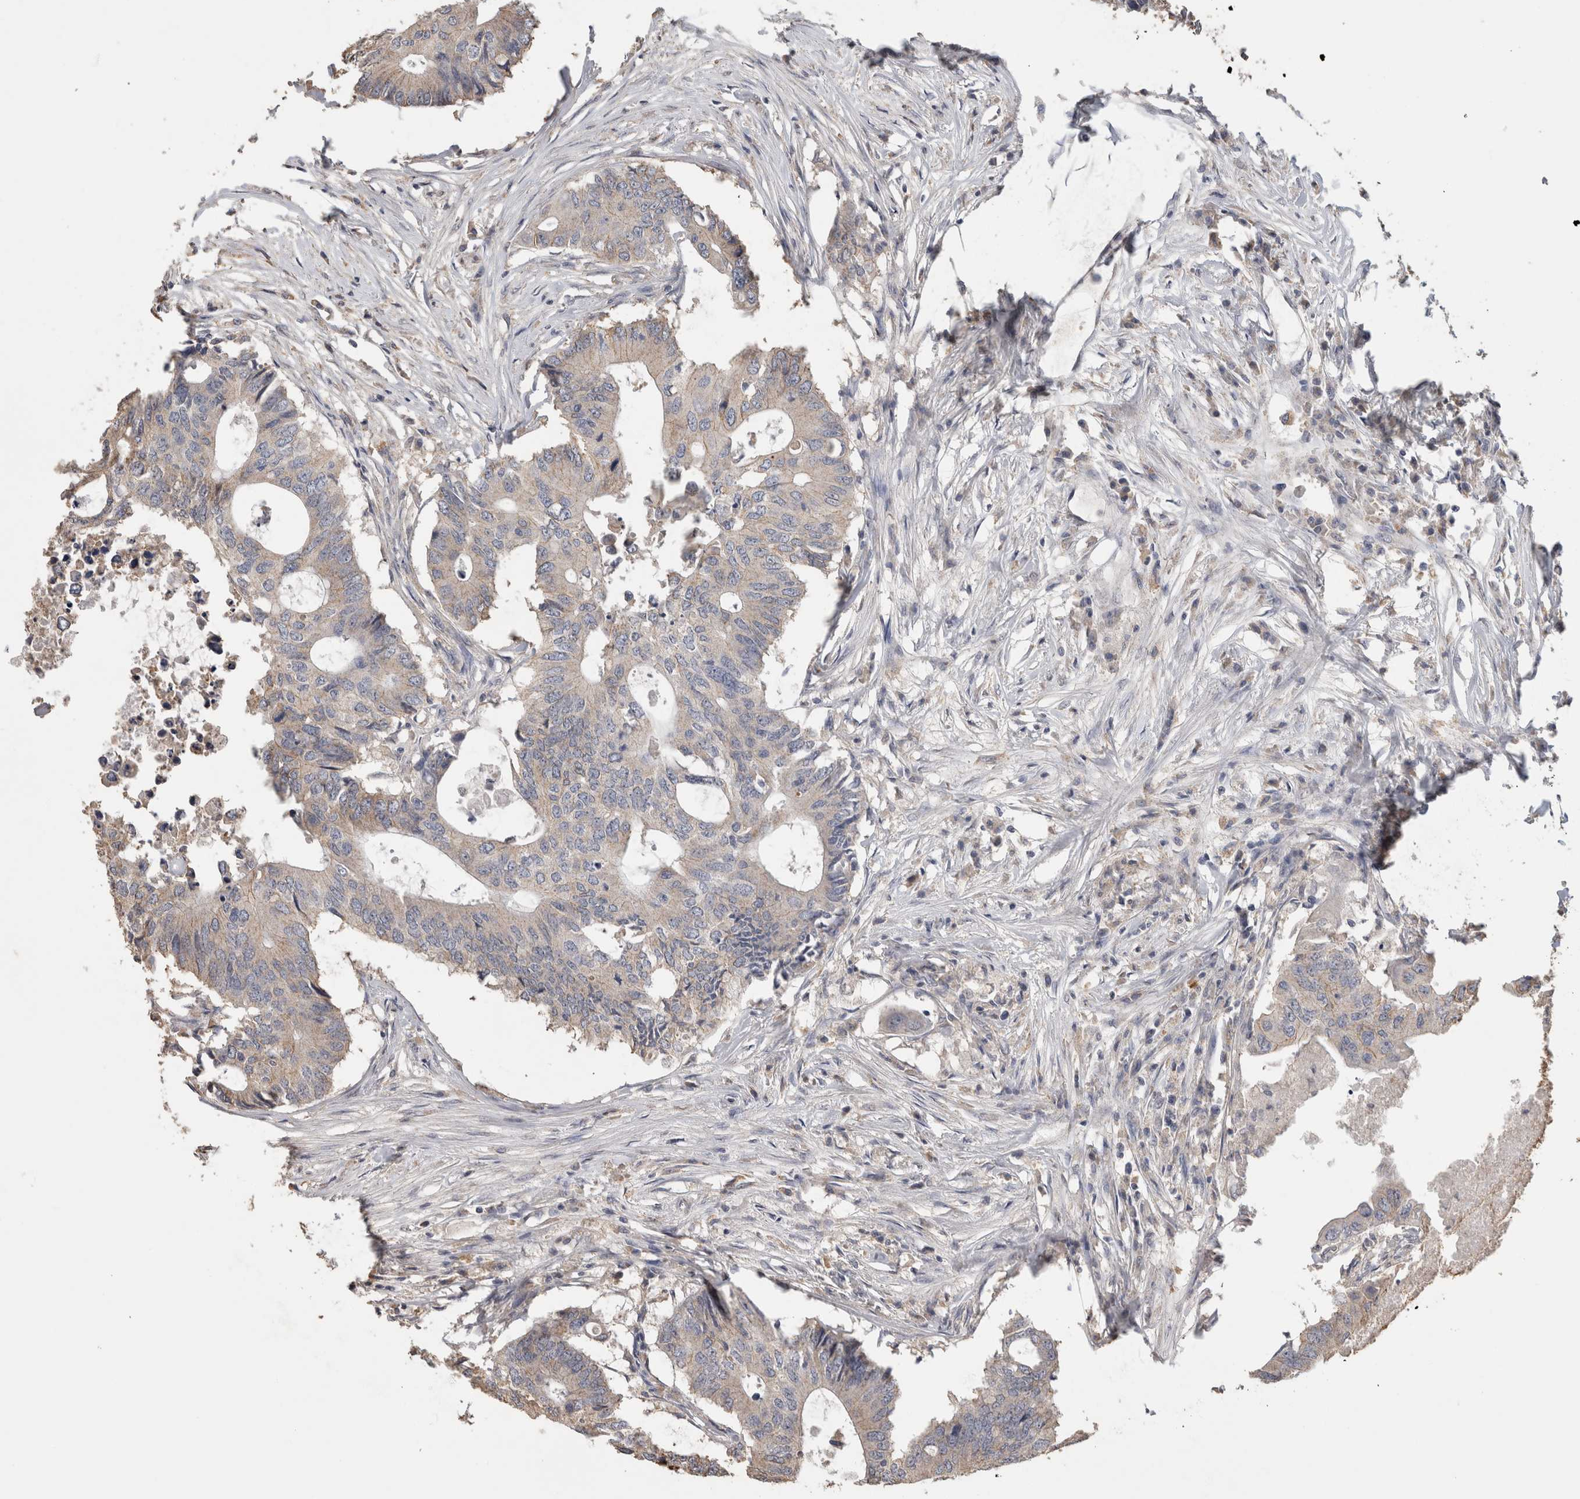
{"staining": {"intensity": "weak", "quantity": "25%-75%", "location": "cytoplasmic/membranous"}, "tissue": "colorectal cancer", "cell_type": "Tumor cells", "image_type": "cancer", "snomed": [{"axis": "morphology", "description": "Adenocarcinoma, NOS"}, {"axis": "topography", "description": "Colon"}], "caption": "Adenocarcinoma (colorectal) stained with DAB (3,3'-diaminobenzidine) immunohistochemistry (IHC) exhibits low levels of weak cytoplasmic/membranous positivity in about 25%-75% of tumor cells.", "gene": "CNTFR", "patient": {"sex": "male", "age": 71}}